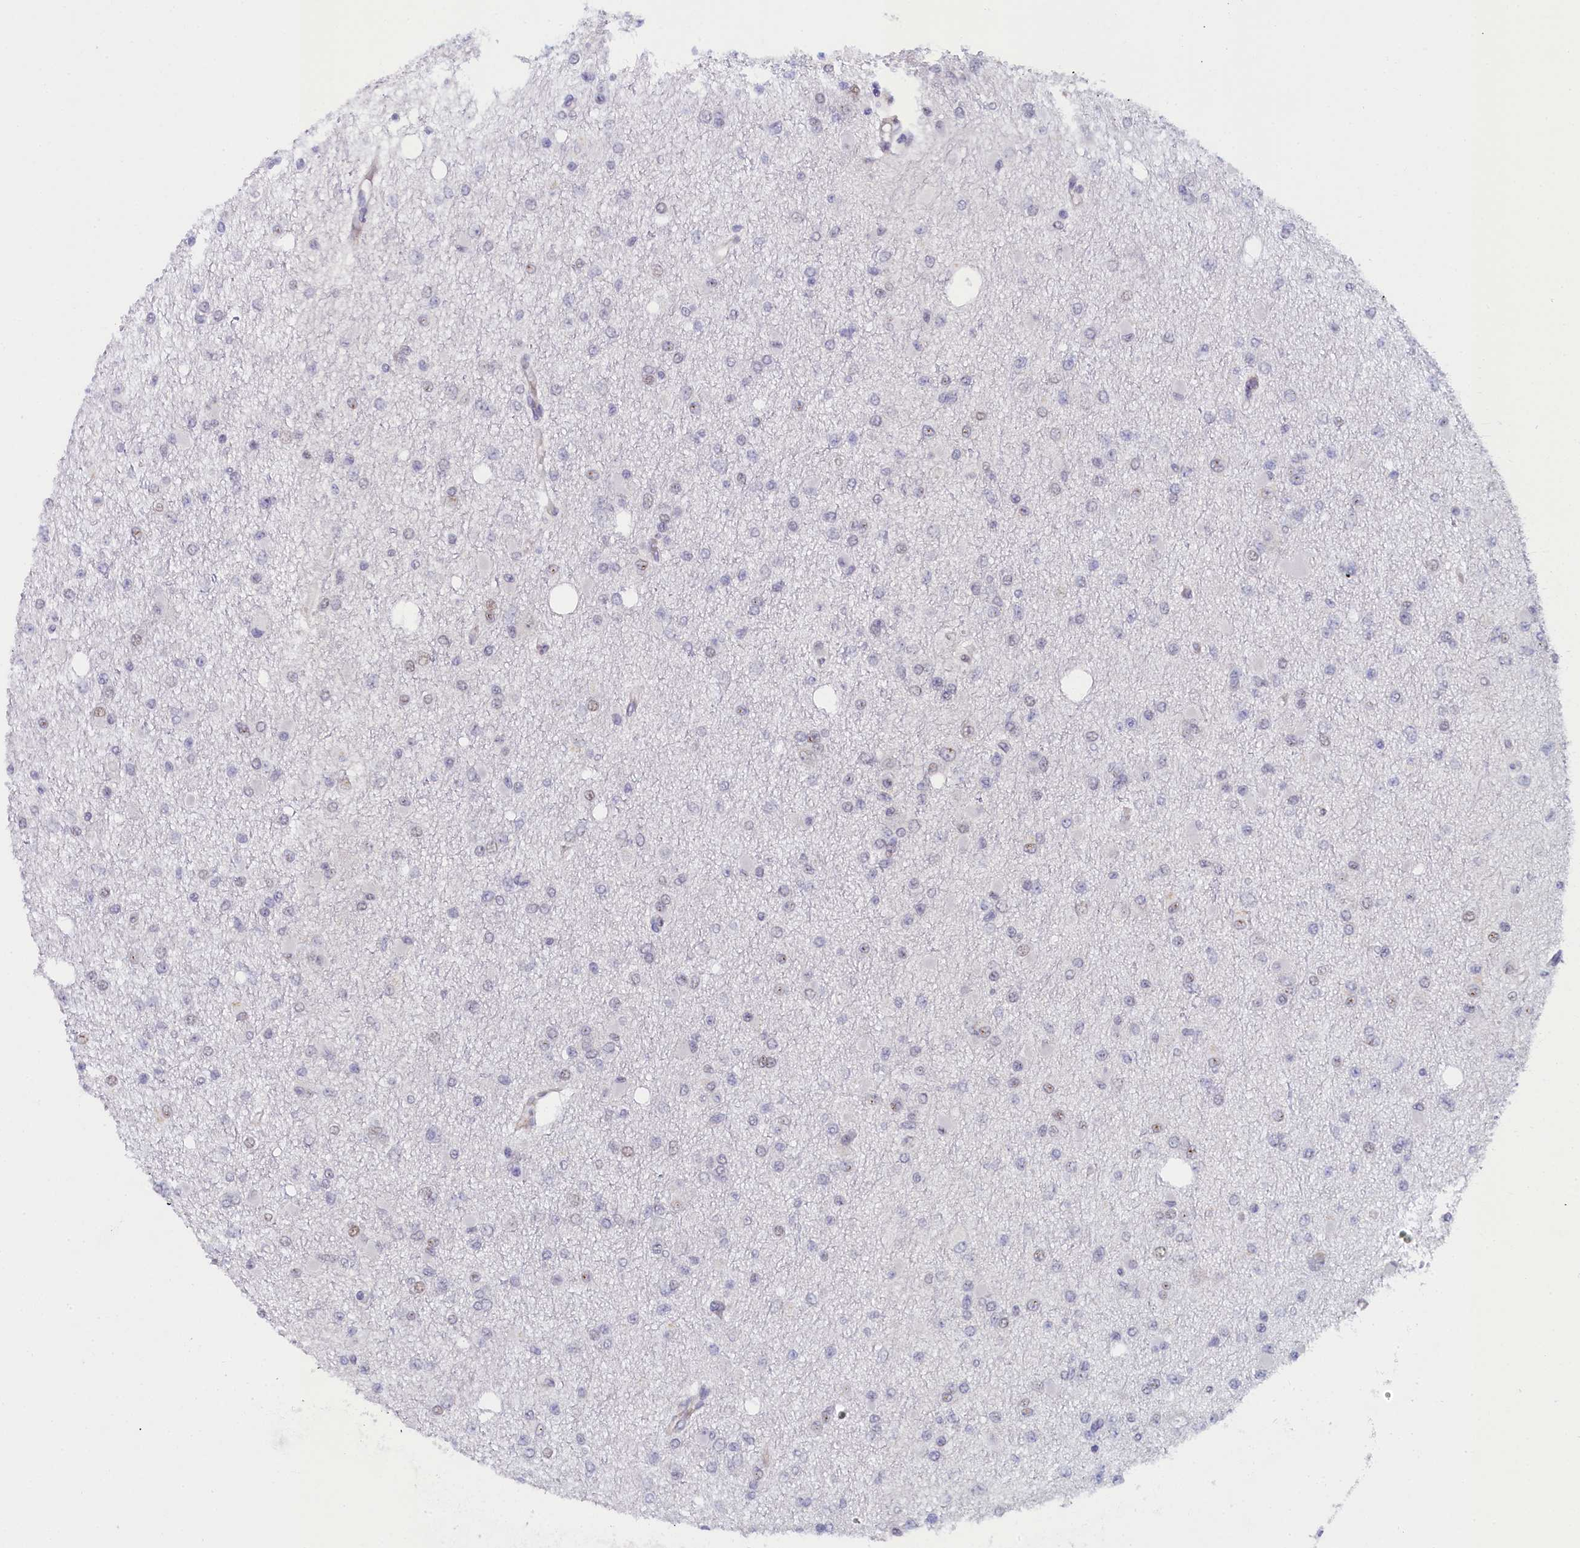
{"staining": {"intensity": "weak", "quantity": "<25%", "location": "nuclear"}, "tissue": "glioma", "cell_type": "Tumor cells", "image_type": "cancer", "snomed": [{"axis": "morphology", "description": "Glioma, malignant, Low grade"}, {"axis": "topography", "description": "Brain"}], "caption": "Tumor cells are negative for brown protein staining in glioma. (DAB (3,3'-diaminobenzidine) IHC visualized using brightfield microscopy, high magnification).", "gene": "INTS14", "patient": {"sex": "female", "age": 22}}